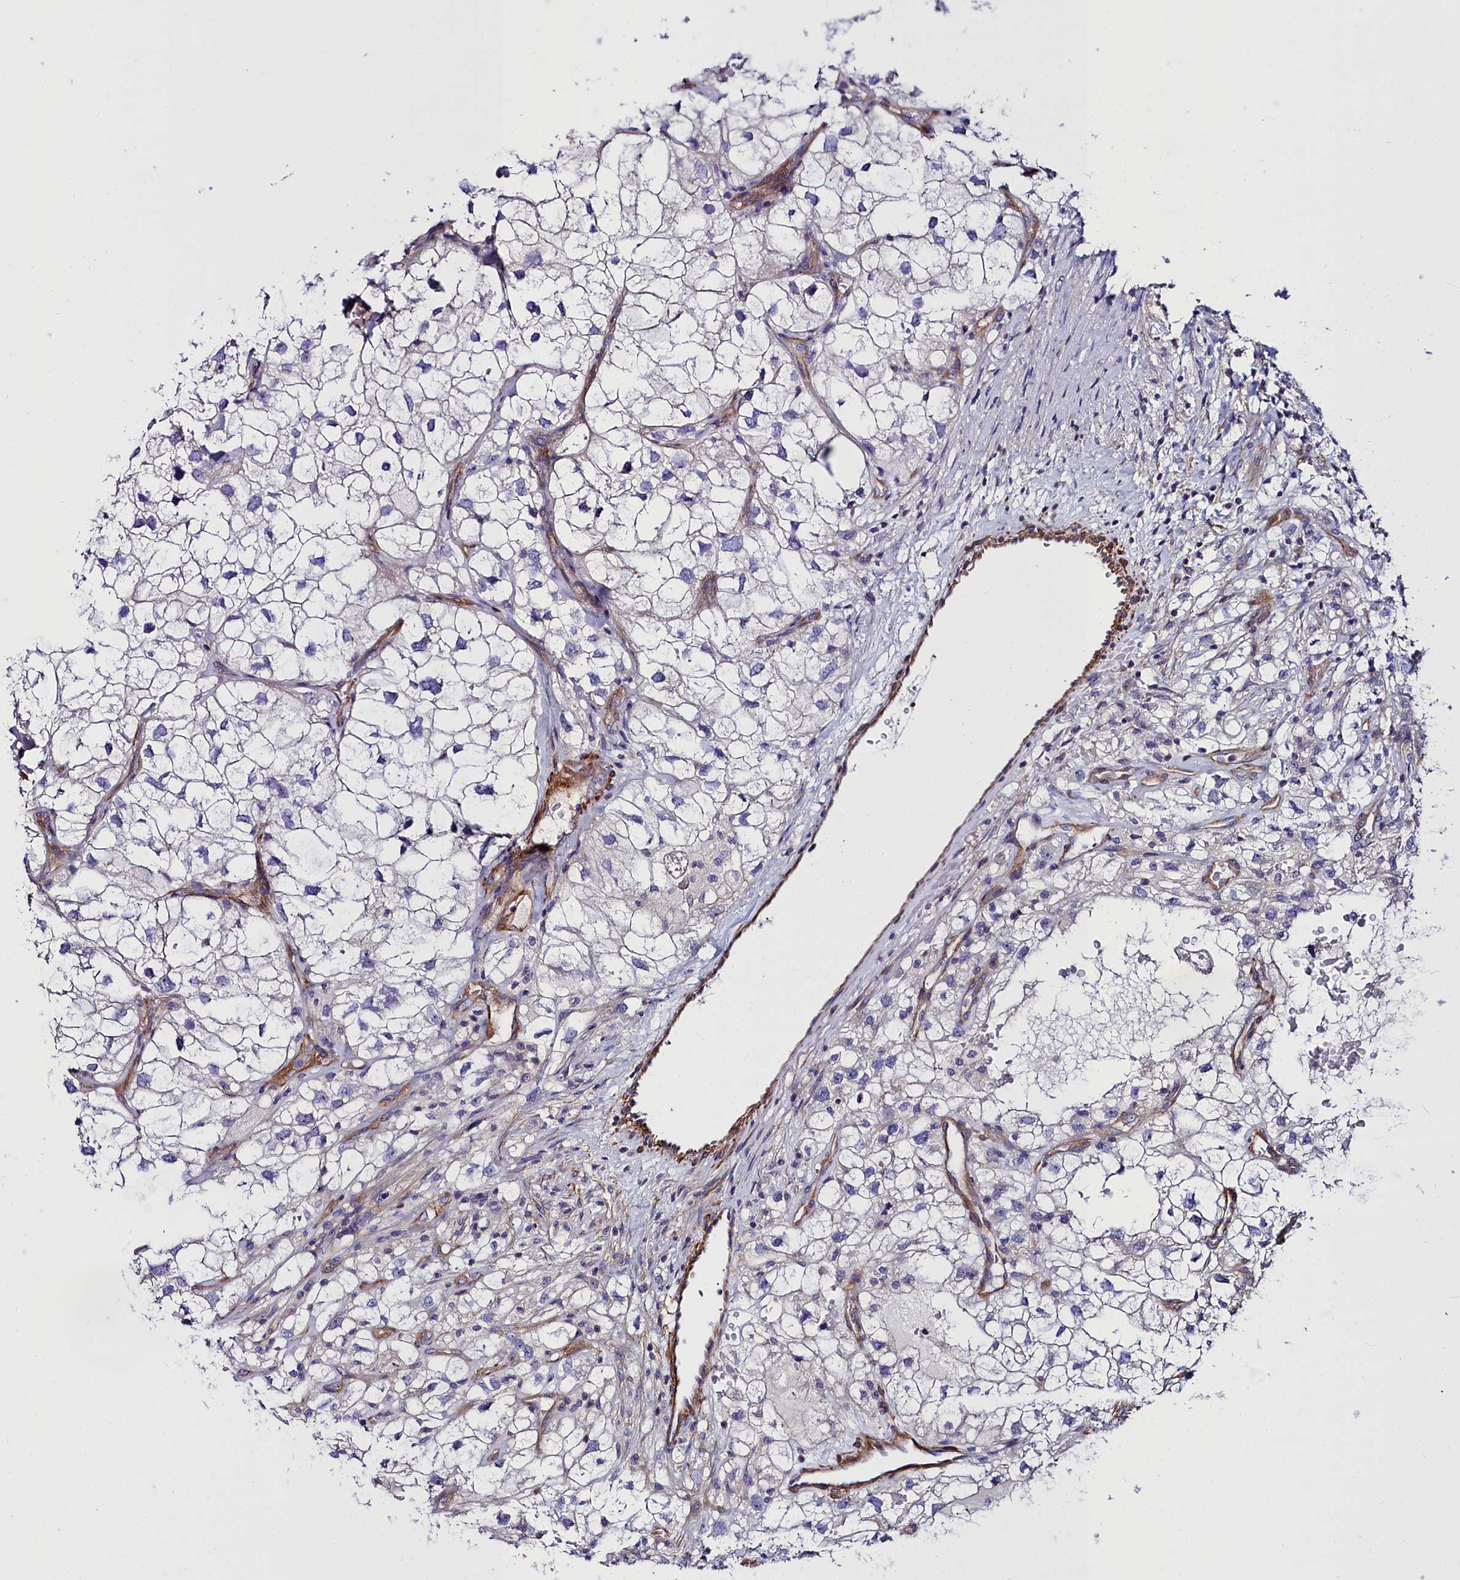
{"staining": {"intensity": "negative", "quantity": "none", "location": "none"}, "tissue": "renal cancer", "cell_type": "Tumor cells", "image_type": "cancer", "snomed": [{"axis": "morphology", "description": "Adenocarcinoma, NOS"}, {"axis": "topography", "description": "Kidney"}], "caption": "Immunohistochemistry (IHC) histopathology image of renal adenocarcinoma stained for a protein (brown), which demonstrates no staining in tumor cells.", "gene": "FADS3", "patient": {"sex": "male", "age": 59}}